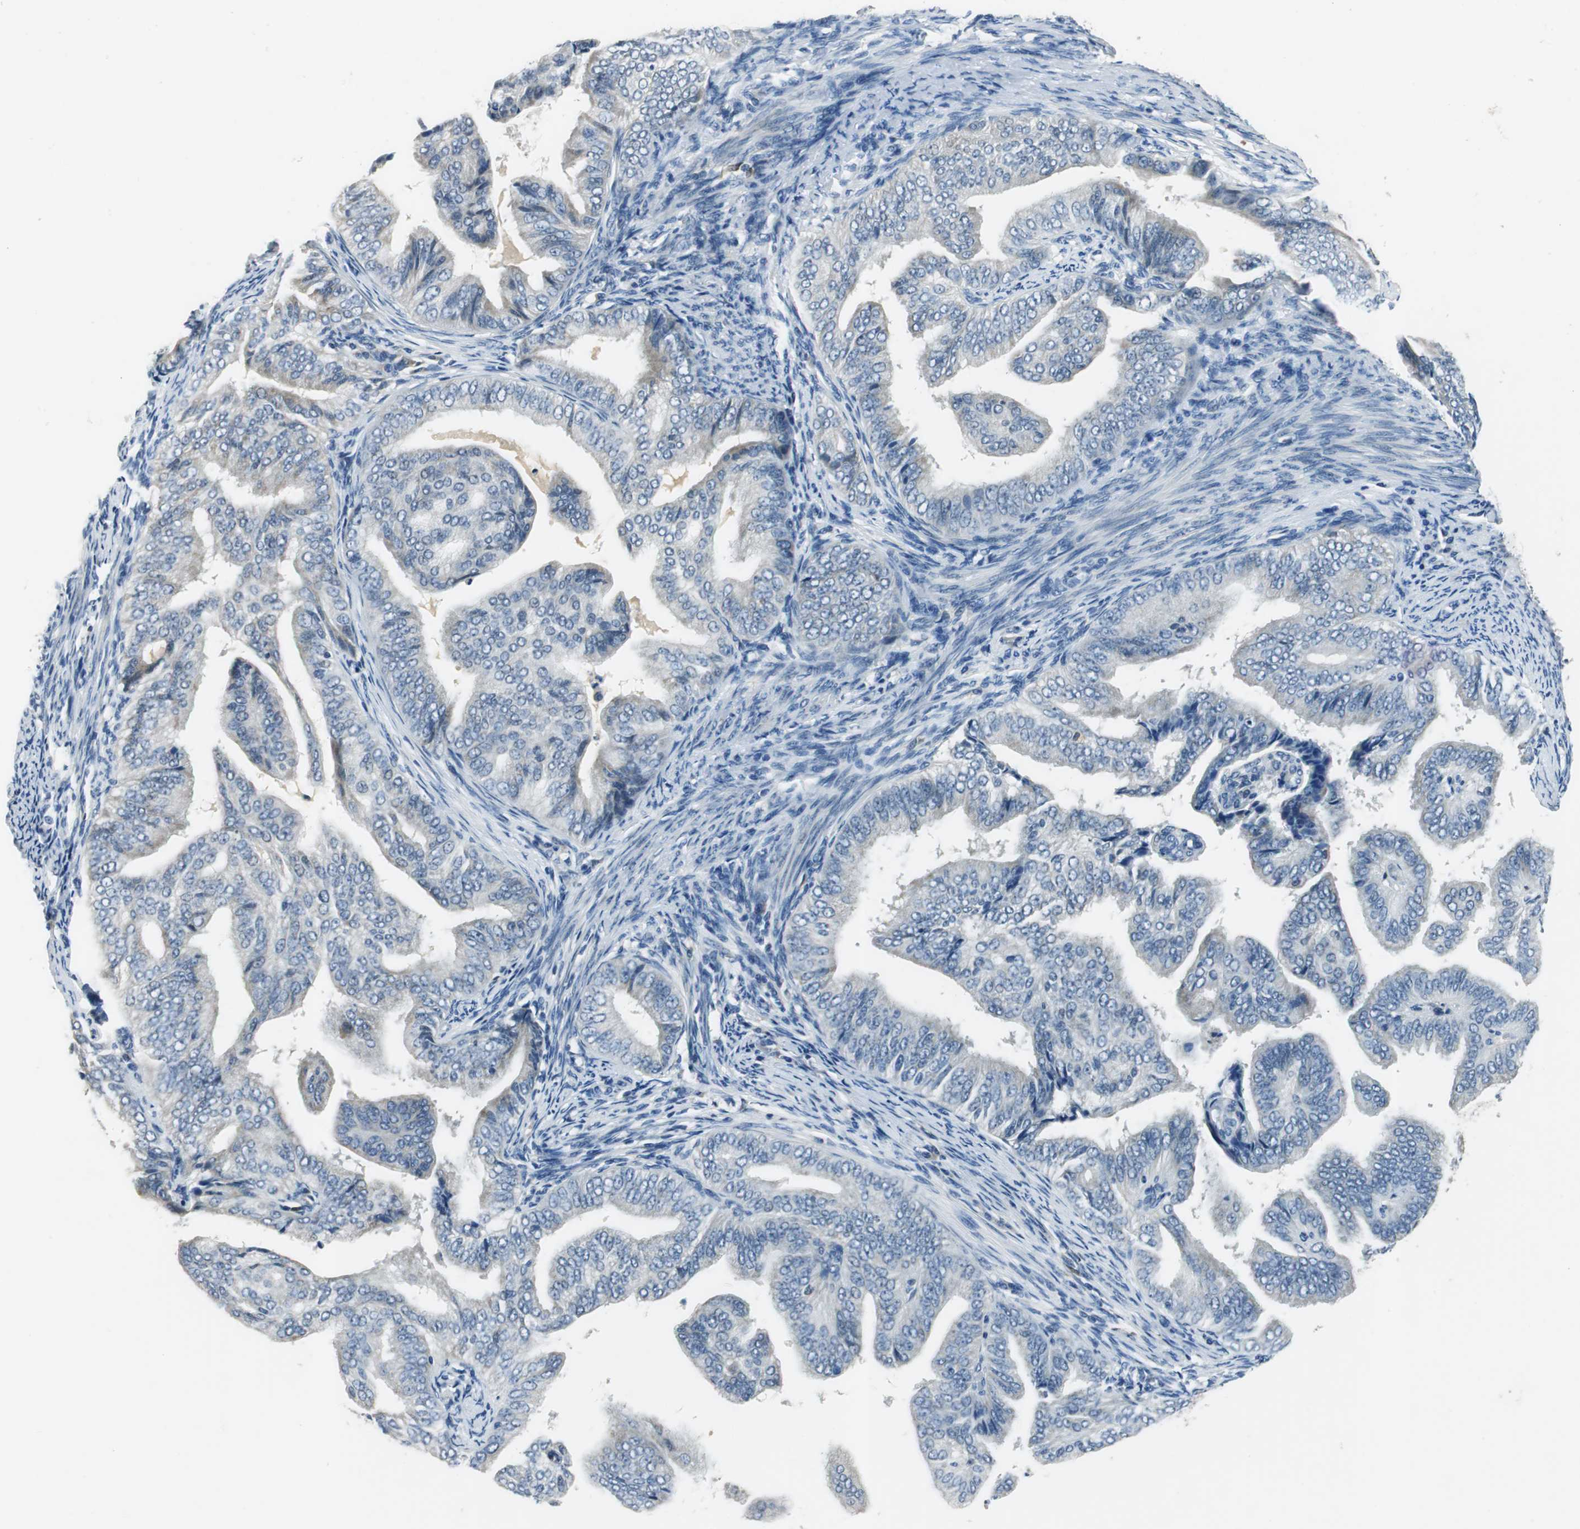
{"staining": {"intensity": "weak", "quantity": "<25%", "location": "cytoplasmic/membranous"}, "tissue": "endometrial cancer", "cell_type": "Tumor cells", "image_type": "cancer", "snomed": [{"axis": "morphology", "description": "Adenocarcinoma, NOS"}, {"axis": "topography", "description": "Endometrium"}], "caption": "Adenocarcinoma (endometrial) was stained to show a protein in brown. There is no significant expression in tumor cells.", "gene": "ME1", "patient": {"sex": "female", "age": 58}}